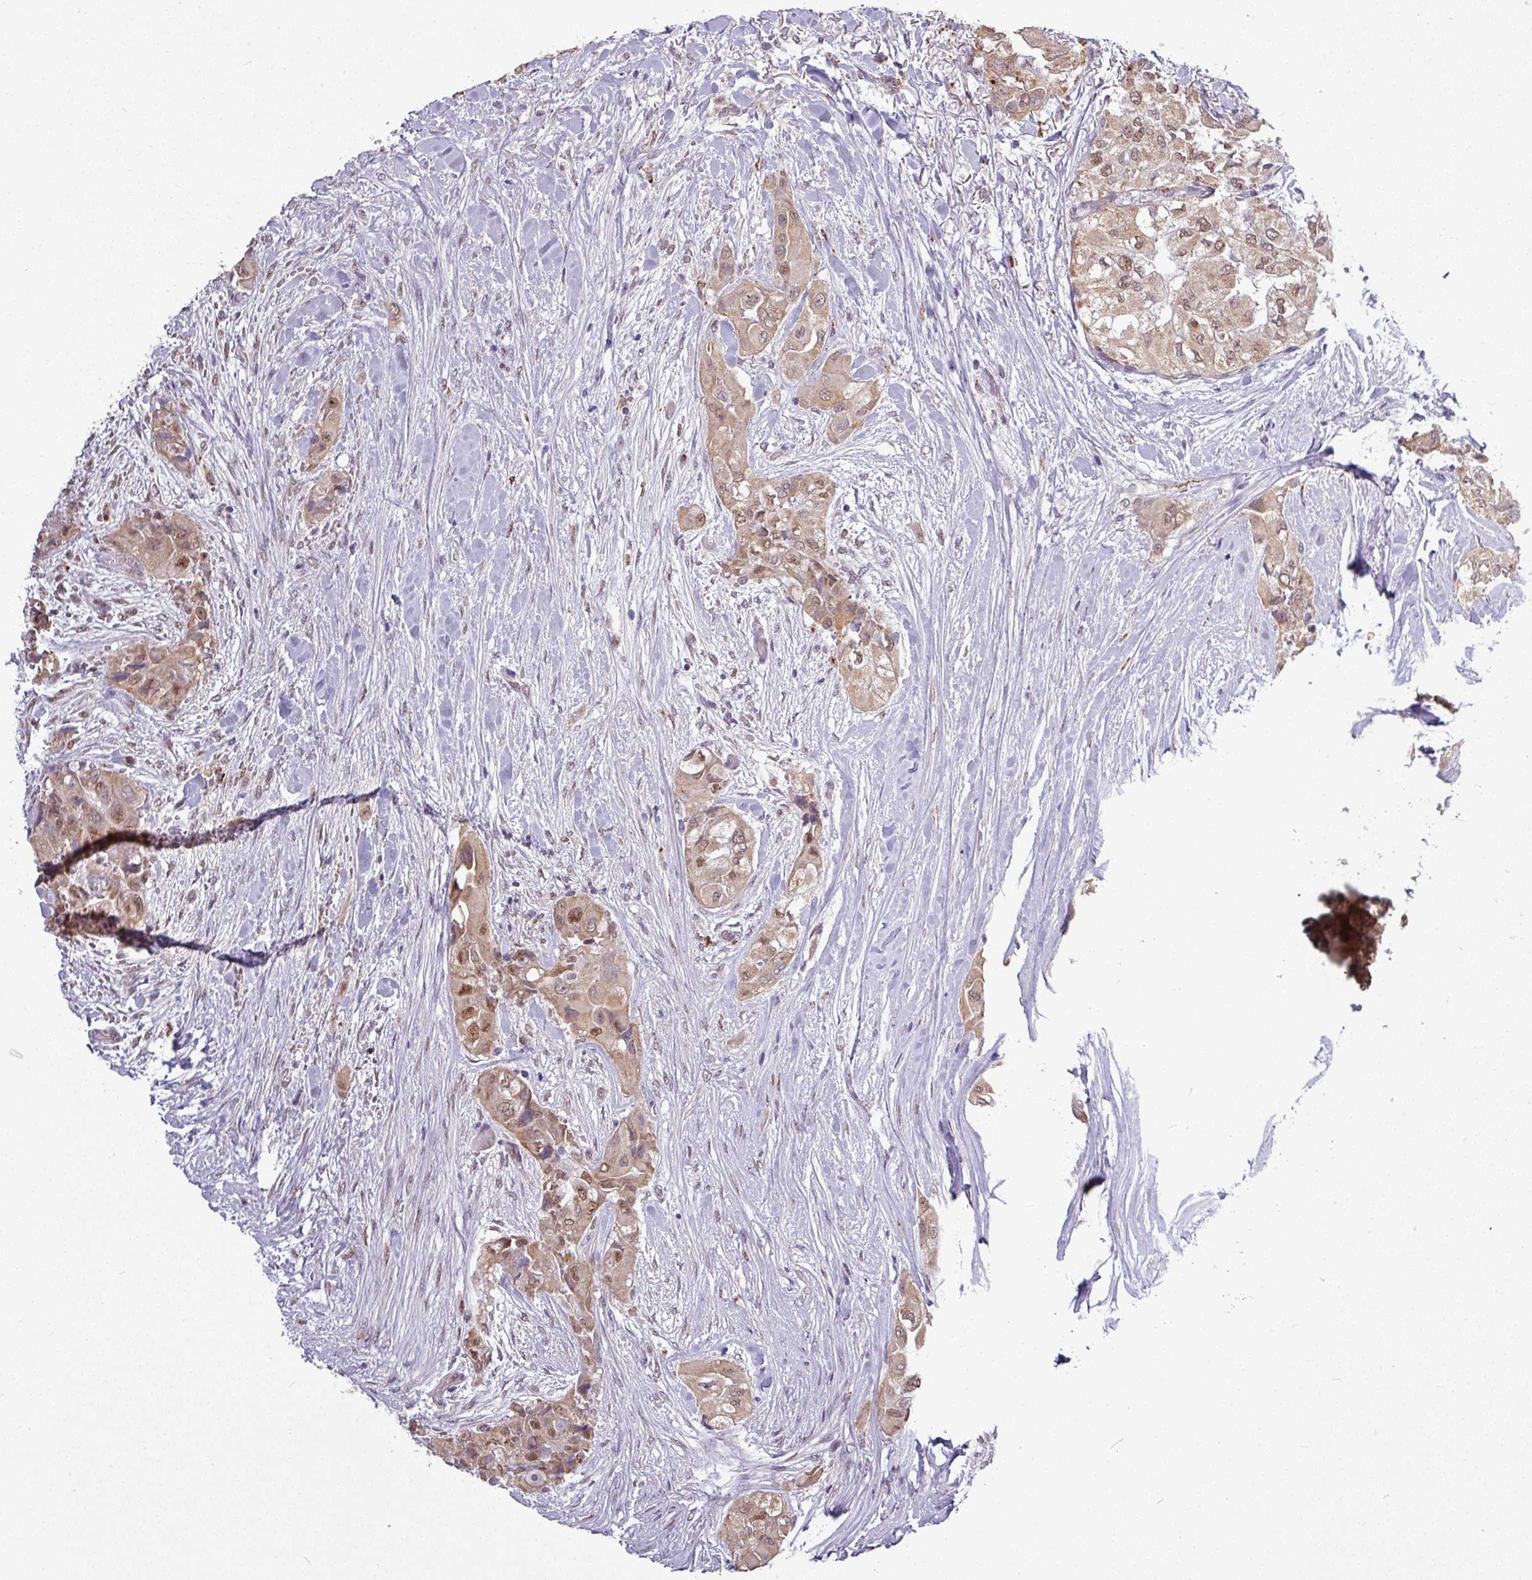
{"staining": {"intensity": "moderate", "quantity": ">75%", "location": "cytoplasmic/membranous,nuclear"}, "tissue": "thyroid cancer", "cell_type": "Tumor cells", "image_type": "cancer", "snomed": [{"axis": "morphology", "description": "Papillary adenocarcinoma, NOS"}, {"axis": "topography", "description": "Thyroid gland"}], "caption": "Brown immunohistochemical staining in thyroid cancer (papillary adenocarcinoma) demonstrates moderate cytoplasmic/membranous and nuclear expression in approximately >75% of tumor cells. Ihc stains the protein in brown and the nuclei are stained blue.", "gene": "ZNF217", "patient": {"sex": "female", "age": 59}}